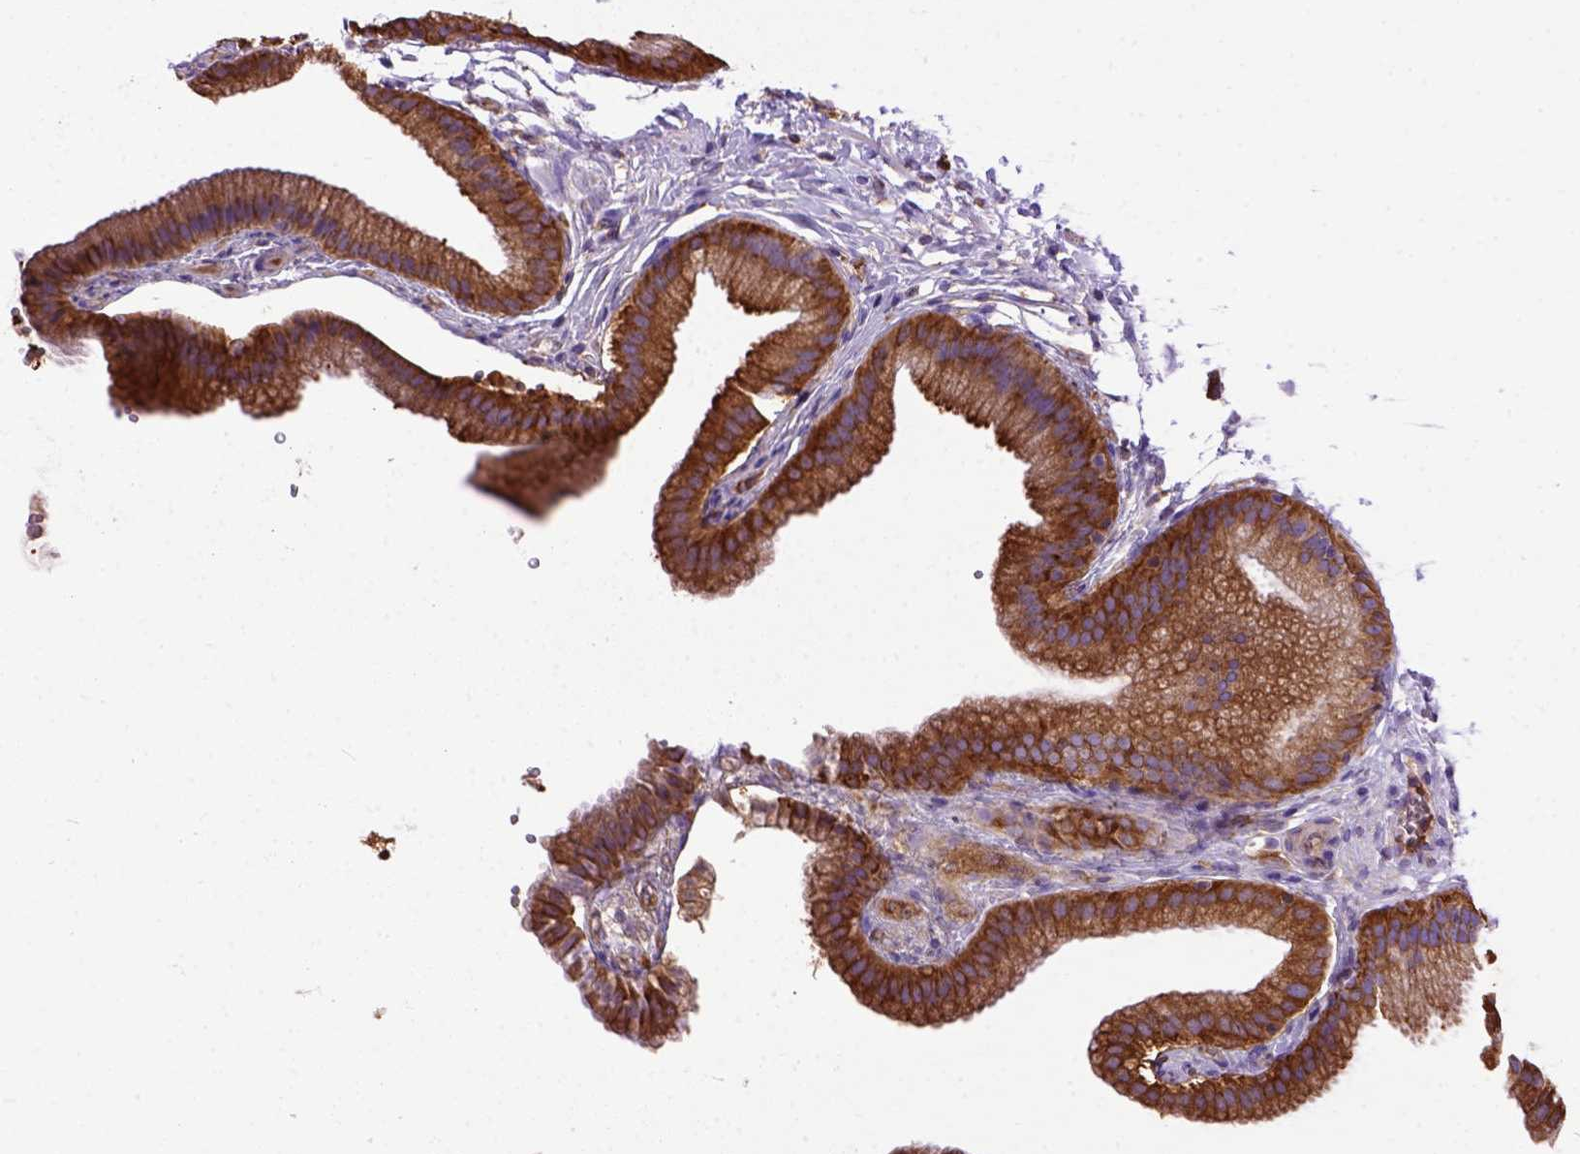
{"staining": {"intensity": "strong", "quantity": ">75%", "location": "cytoplasmic/membranous"}, "tissue": "gallbladder", "cell_type": "Glandular cells", "image_type": "normal", "snomed": [{"axis": "morphology", "description": "Normal tissue, NOS"}, {"axis": "topography", "description": "Gallbladder"}], "caption": "Brown immunohistochemical staining in benign gallbladder reveals strong cytoplasmic/membranous staining in approximately >75% of glandular cells.", "gene": "MVP", "patient": {"sex": "female", "age": 63}}